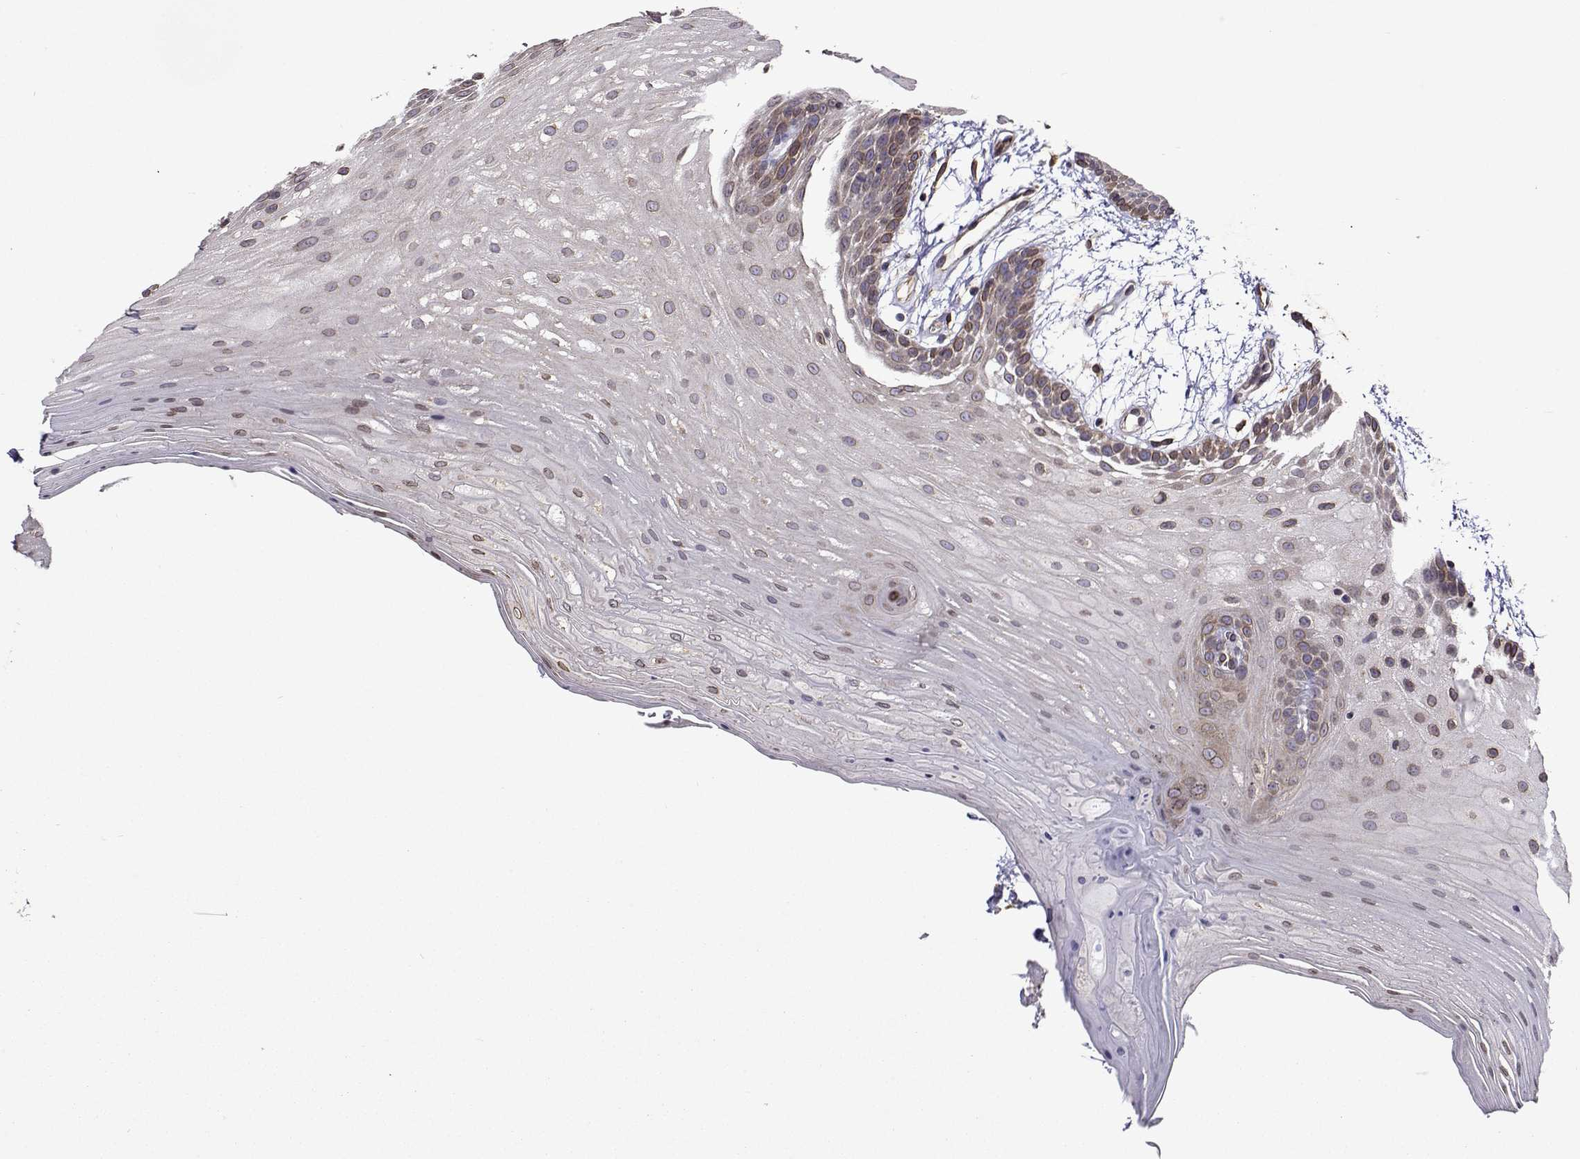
{"staining": {"intensity": "moderate", "quantity": "25%-75%", "location": "cytoplasmic/membranous,nuclear"}, "tissue": "oral mucosa", "cell_type": "Squamous epithelial cells", "image_type": "normal", "snomed": [{"axis": "morphology", "description": "Normal tissue, NOS"}, {"axis": "morphology", "description": "Squamous cell carcinoma, NOS"}, {"axis": "topography", "description": "Oral tissue"}, {"axis": "topography", "description": "Tounge, NOS"}, {"axis": "topography", "description": "Head-Neck"}], "caption": "Brown immunohistochemical staining in unremarkable oral mucosa displays moderate cytoplasmic/membranous,nuclear positivity in about 25%-75% of squamous epithelial cells.", "gene": "PGRMC2", "patient": {"sex": "male", "age": 62}}